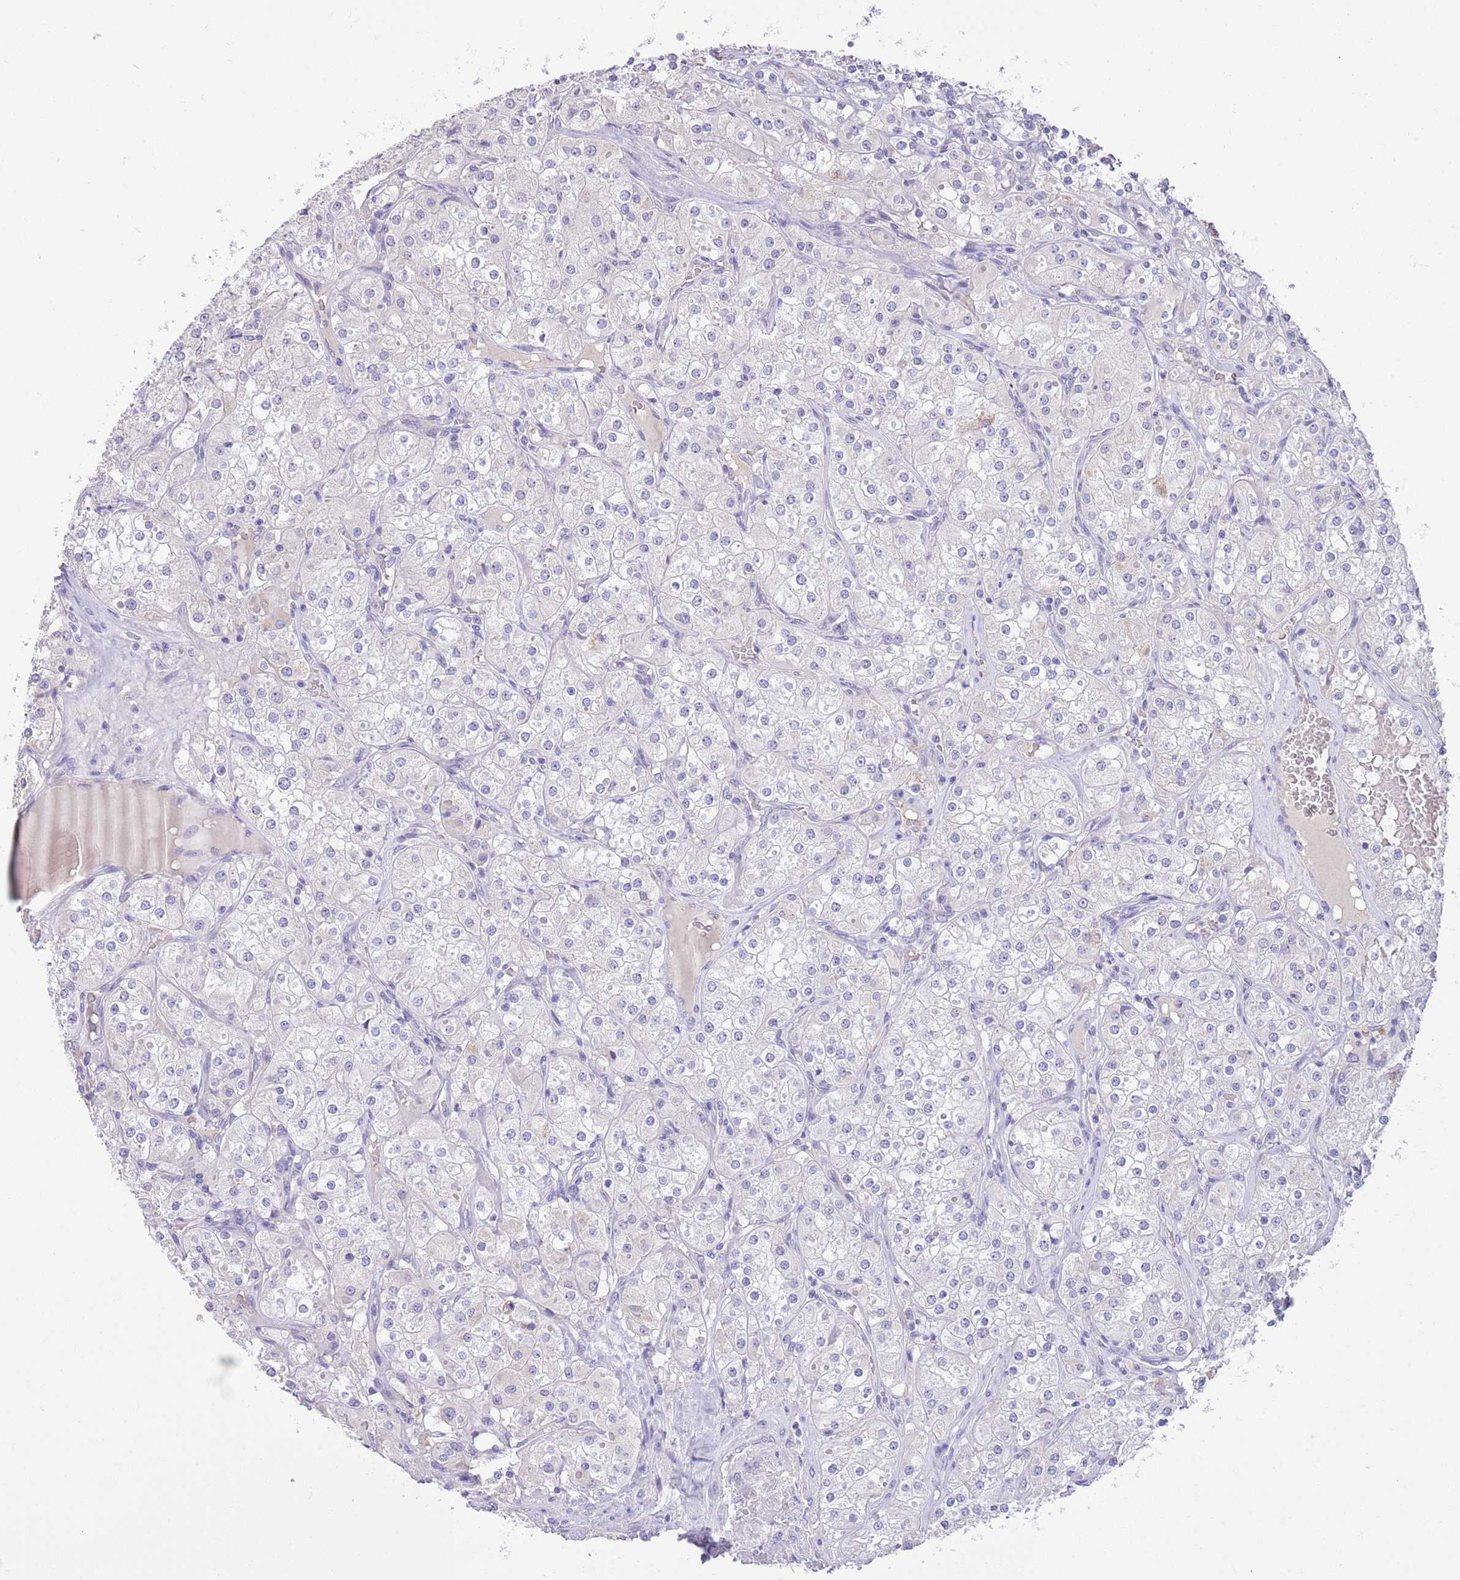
{"staining": {"intensity": "negative", "quantity": "none", "location": "none"}, "tissue": "renal cancer", "cell_type": "Tumor cells", "image_type": "cancer", "snomed": [{"axis": "morphology", "description": "Adenocarcinoma, NOS"}, {"axis": "topography", "description": "Kidney"}], "caption": "This is an immunohistochemistry micrograph of human adenocarcinoma (renal). There is no staining in tumor cells.", "gene": "SFTPA1", "patient": {"sex": "male", "age": 77}}